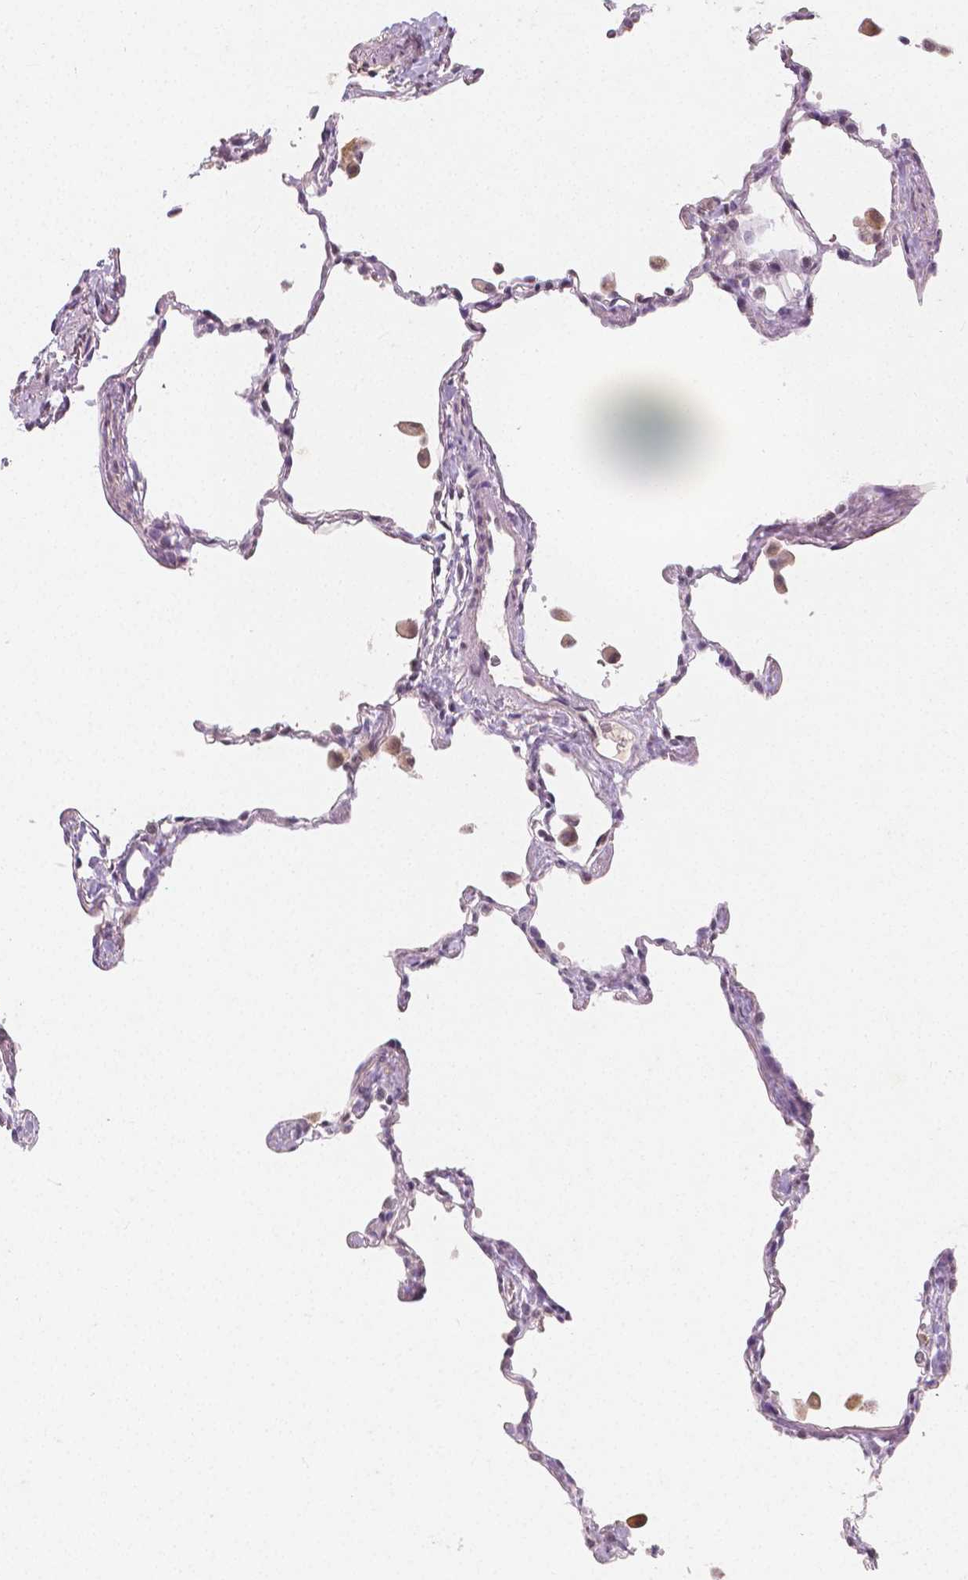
{"staining": {"intensity": "weak", "quantity": "25%-75%", "location": "nuclear"}, "tissue": "lung", "cell_type": "Alveolar cells", "image_type": "normal", "snomed": [{"axis": "morphology", "description": "Normal tissue, NOS"}, {"axis": "topography", "description": "Lung"}], "caption": "Lung stained with immunohistochemistry displays weak nuclear staining in approximately 25%-75% of alveolar cells. The staining was performed using DAB (3,3'-diaminobenzidine), with brown indicating positive protein expression. Nuclei are stained blue with hematoxylin.", "gene": "NOLC1", "patient": {"sex": "female", "age": 47}}